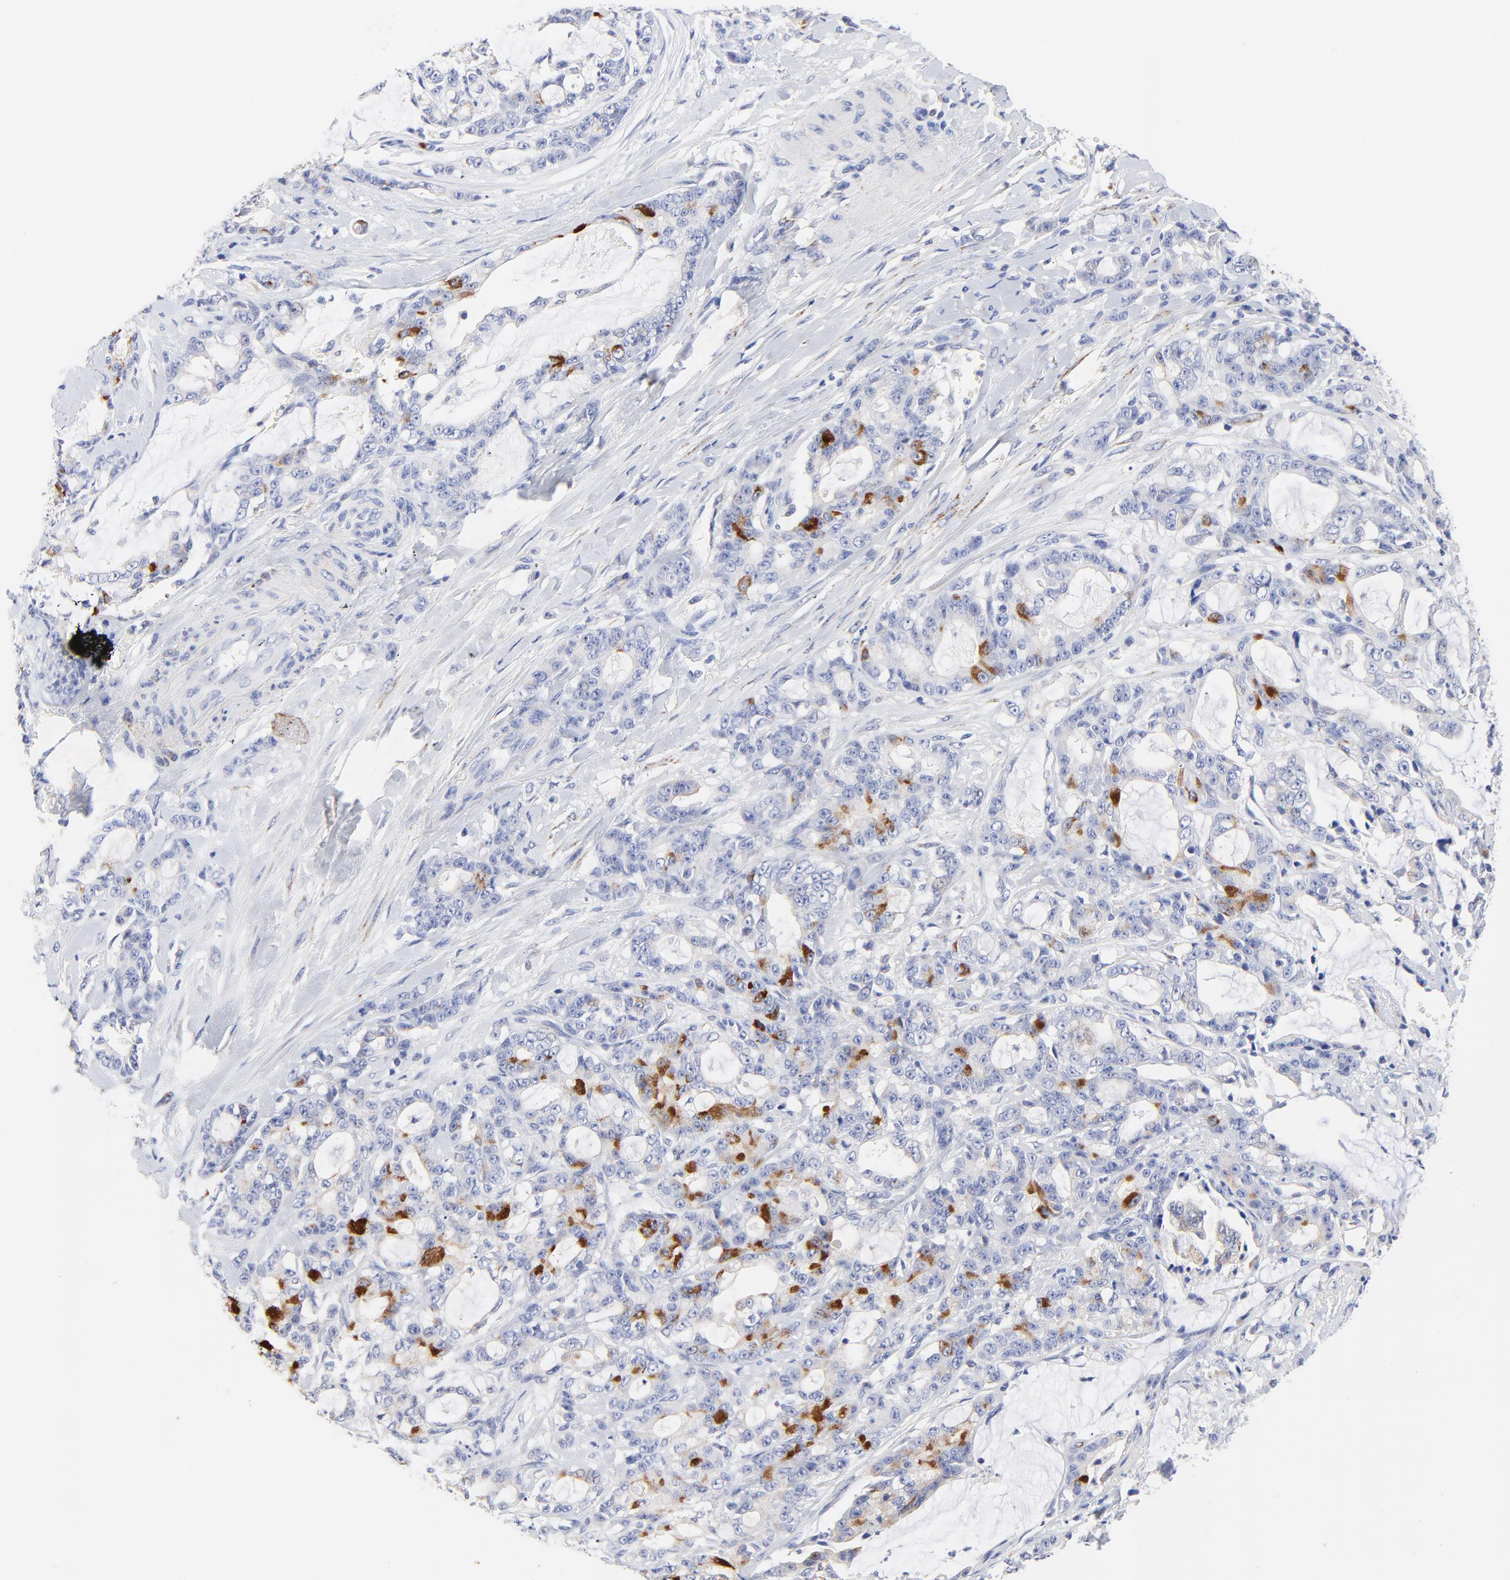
{"staining": {"intensity": "moderate", "quantity": "<25%", "location": "cytoplasmic/membranous"}, "tissue": "pancreatic cancer", "cell_type": "Tumor cells", "image_type": "cancer", "snomed": [{"axis": "morphology", "description": "Adenocarcinoma, NOS"}, {"axis": "topography", "description": "Pancreas"}], "caption": "IHC staining of adenocarcinoma (pancreatic), which reveals low levels of moderate cytoplasmic/membranous staining in approximately <25% of tumor cells indicating moderate cytoplasmic/membranous protein positivity. The staining was performed using DAB (3,3'-diaminobenzidine) (brown) for protein detection and nuclei were counterstained in hematoxylin (blue).", "gene": "FBXO10", "patient": {"sex": "female", "age": 73}}